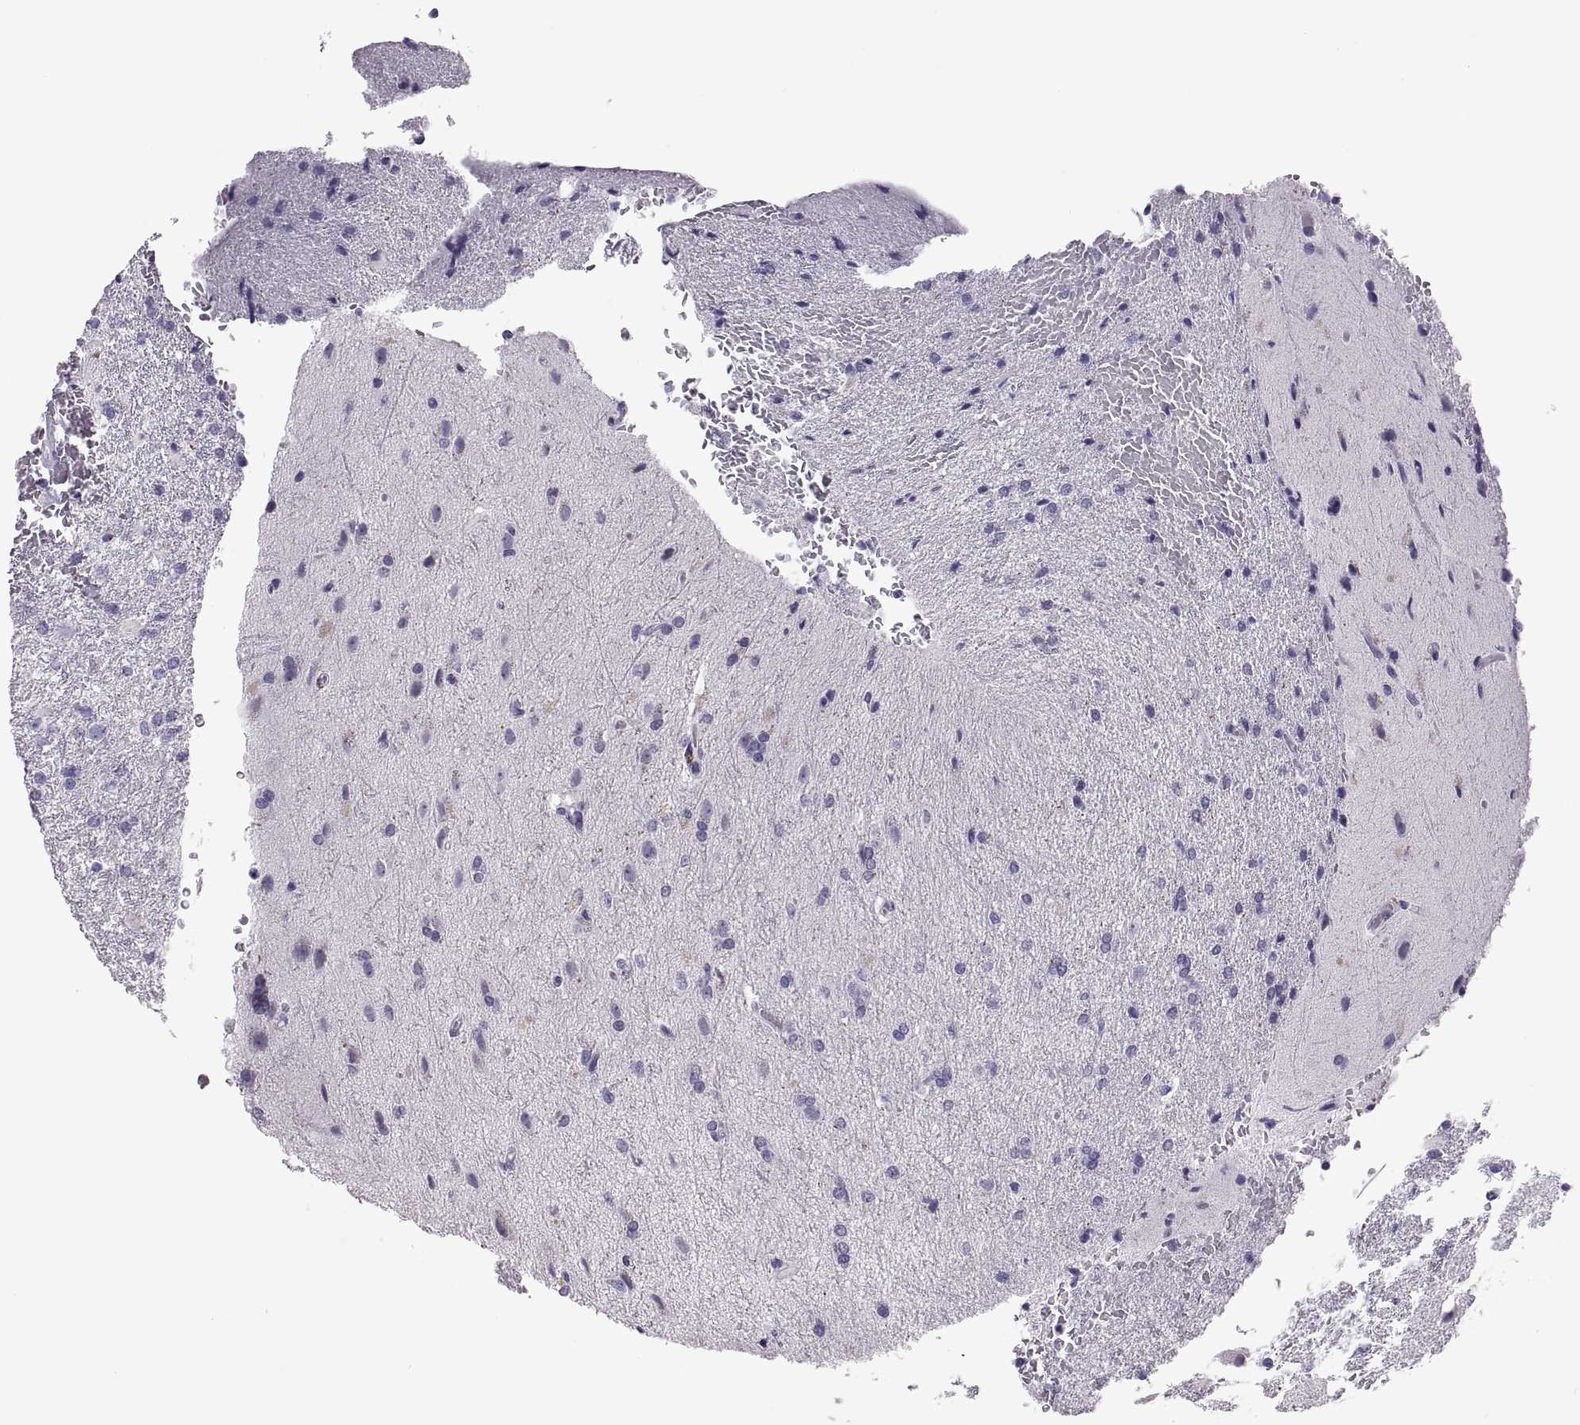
{"staining": {"intensity": "negative", "quantity": "none", "location": "none"}, "tissue": "glioma", "cell_type": "Tumor cells", "image_type": "cancer", "snomed": [{"axis": "morphology", "description": "Glioma, malignant, High grade"}, {"axis": "topography", "description": "Brain"}], "caption": "This is a micrograph of immunohistochemistry (IHC) staining of glioma, which shows no positivity in tumor cells. (DAB (3,3'-diaminobenzidine) IHC visualized using brightfield microscopy, high magnification).", "gene": "QRICH2", "patient": {"sex": "male", "age": 68}}